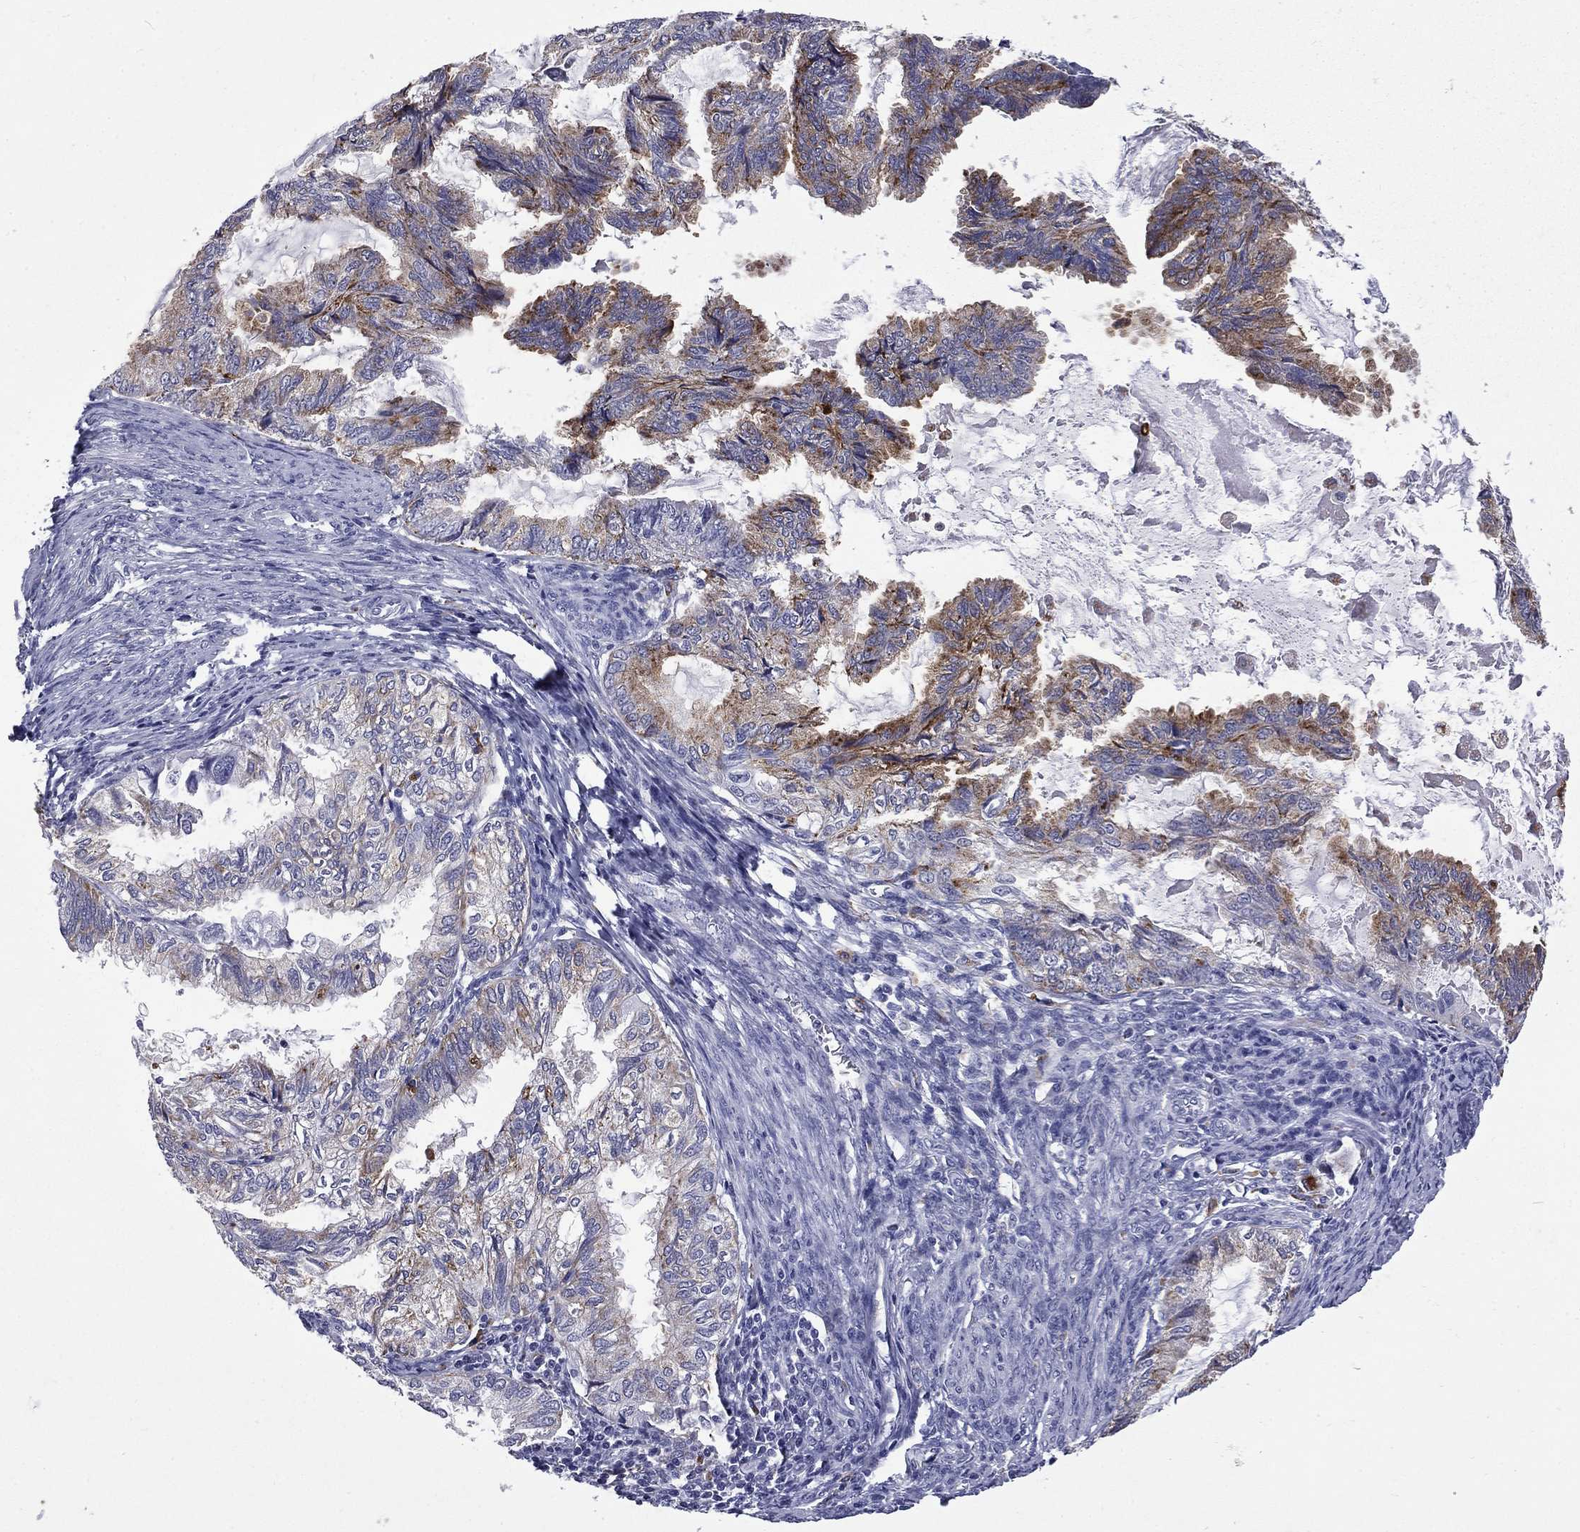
{"staining": {"intensity": "moderate", "quantity": "<25%", "location": "cytoplasmic/membranous"}, "tissue": "endometrial cancer", "cell_type": "Tumor cells", "image_type": "cancer", "snomed": [{"axis": "morphology", "description": "Adenocarcinoma, NOS"}, {"axis": "topography", "description": "Endometrium"}], "caption": "Immunohistochemical staining of endometrial adenocarcinoma shows low levels of moderate cytoplasmic/membranous positivity in about <25% of tumor cells.", "gene": "MADCAM1", "patient": {"sex": "female", "age": 86}}